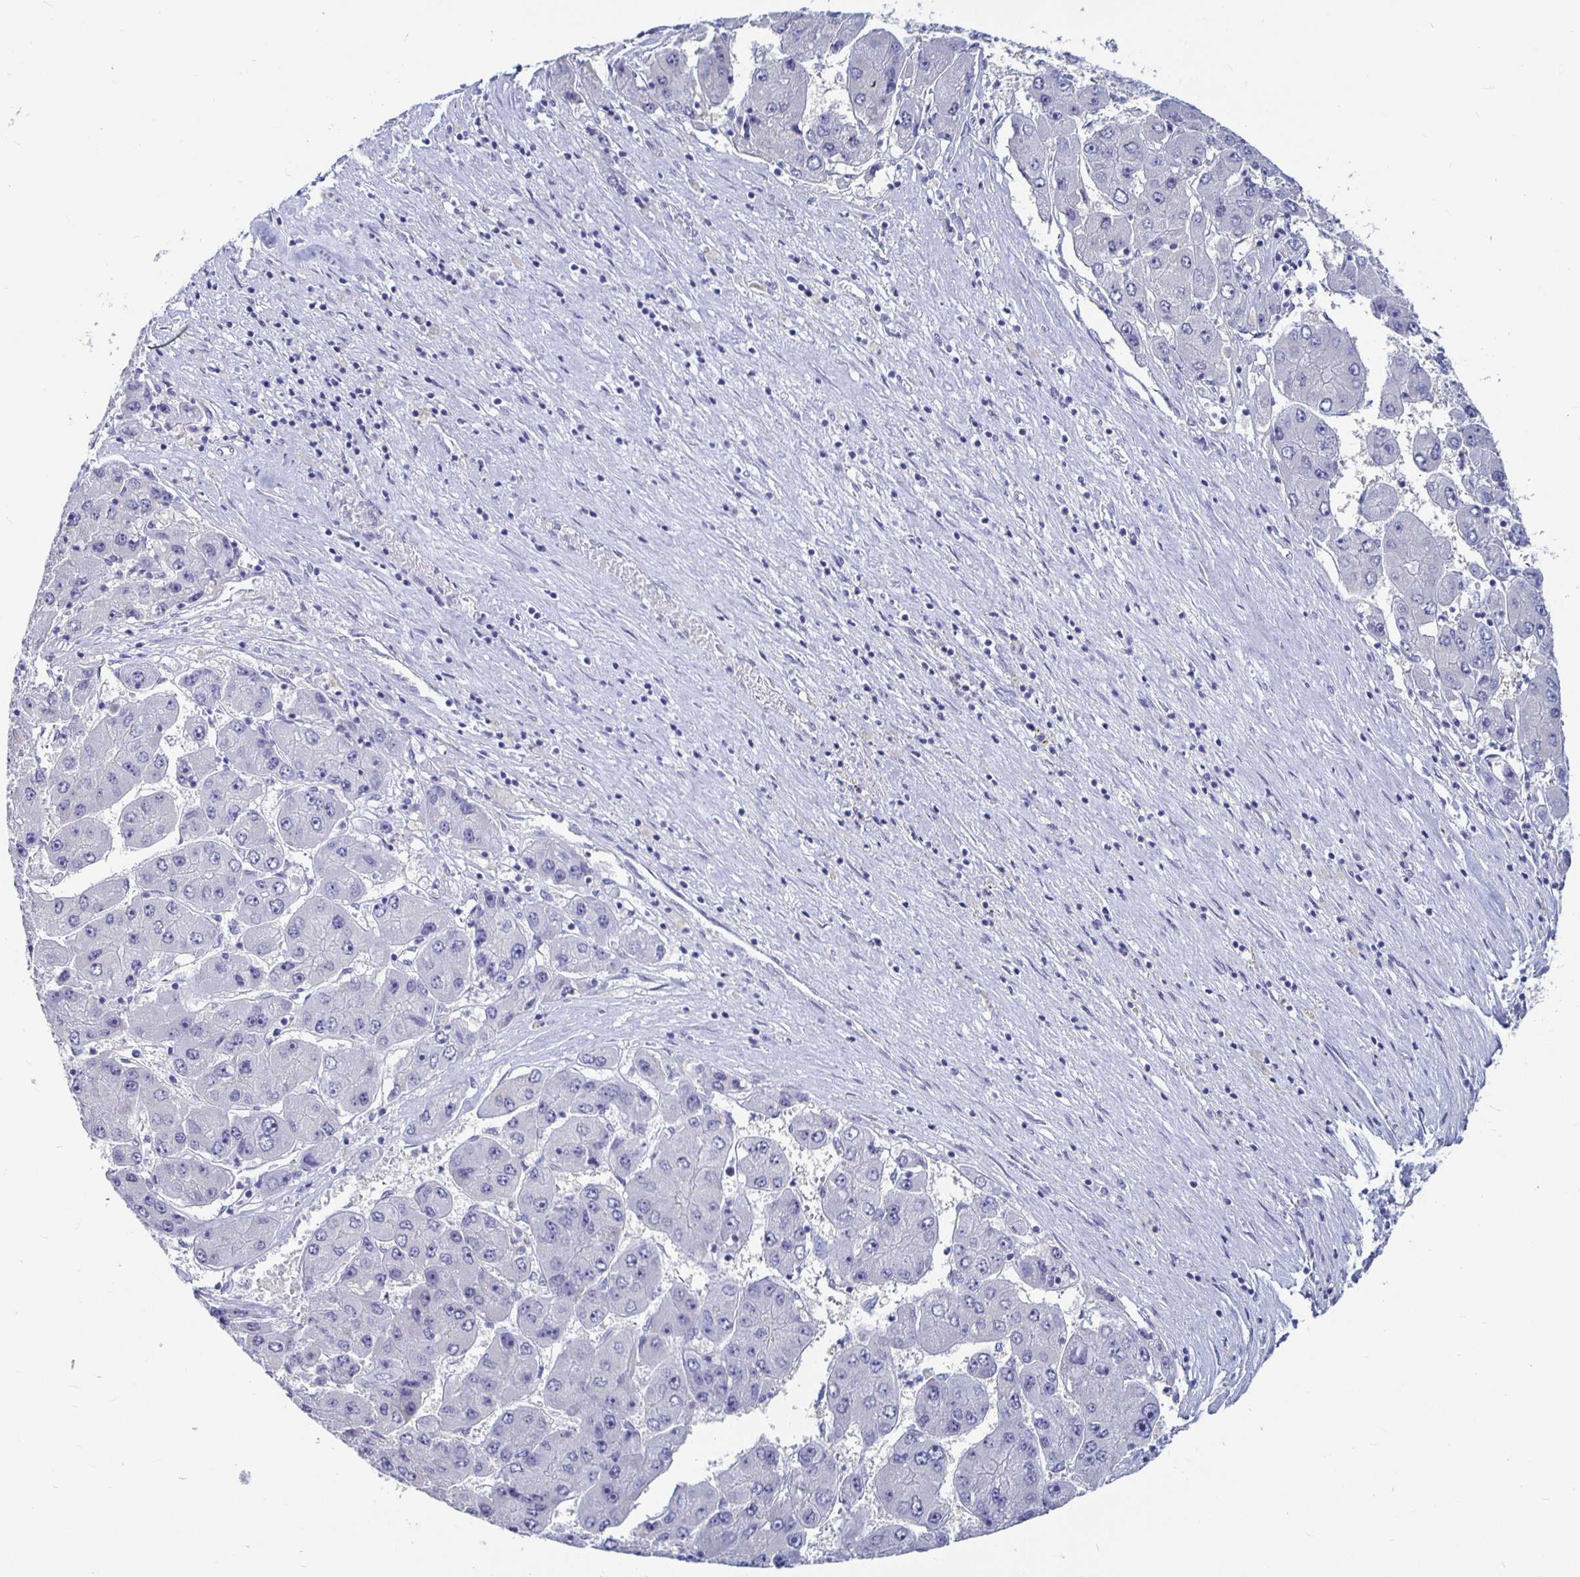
{"staining": {"intensity": "negative", "quantity": "none", "location": "none"}, "tissue": "liver cancer", "cell_type": "Tumor cells", "image_type": "cancer", "snomed": [{"axis": "morphology", "description": "Carcinoma, Hepatocellular, NOS"}, {"axis": "topography", "description": "Liver"}], "caption": "Immunohistochemistry (IHC) photomicrograph of neoplastic tissue: human hepatocellular carcinoma (liver) stained with DAB displays no significant protein positivity in tumor cells.", "gene": "CA9", "patient": {"sex": "female", "age": 61}}